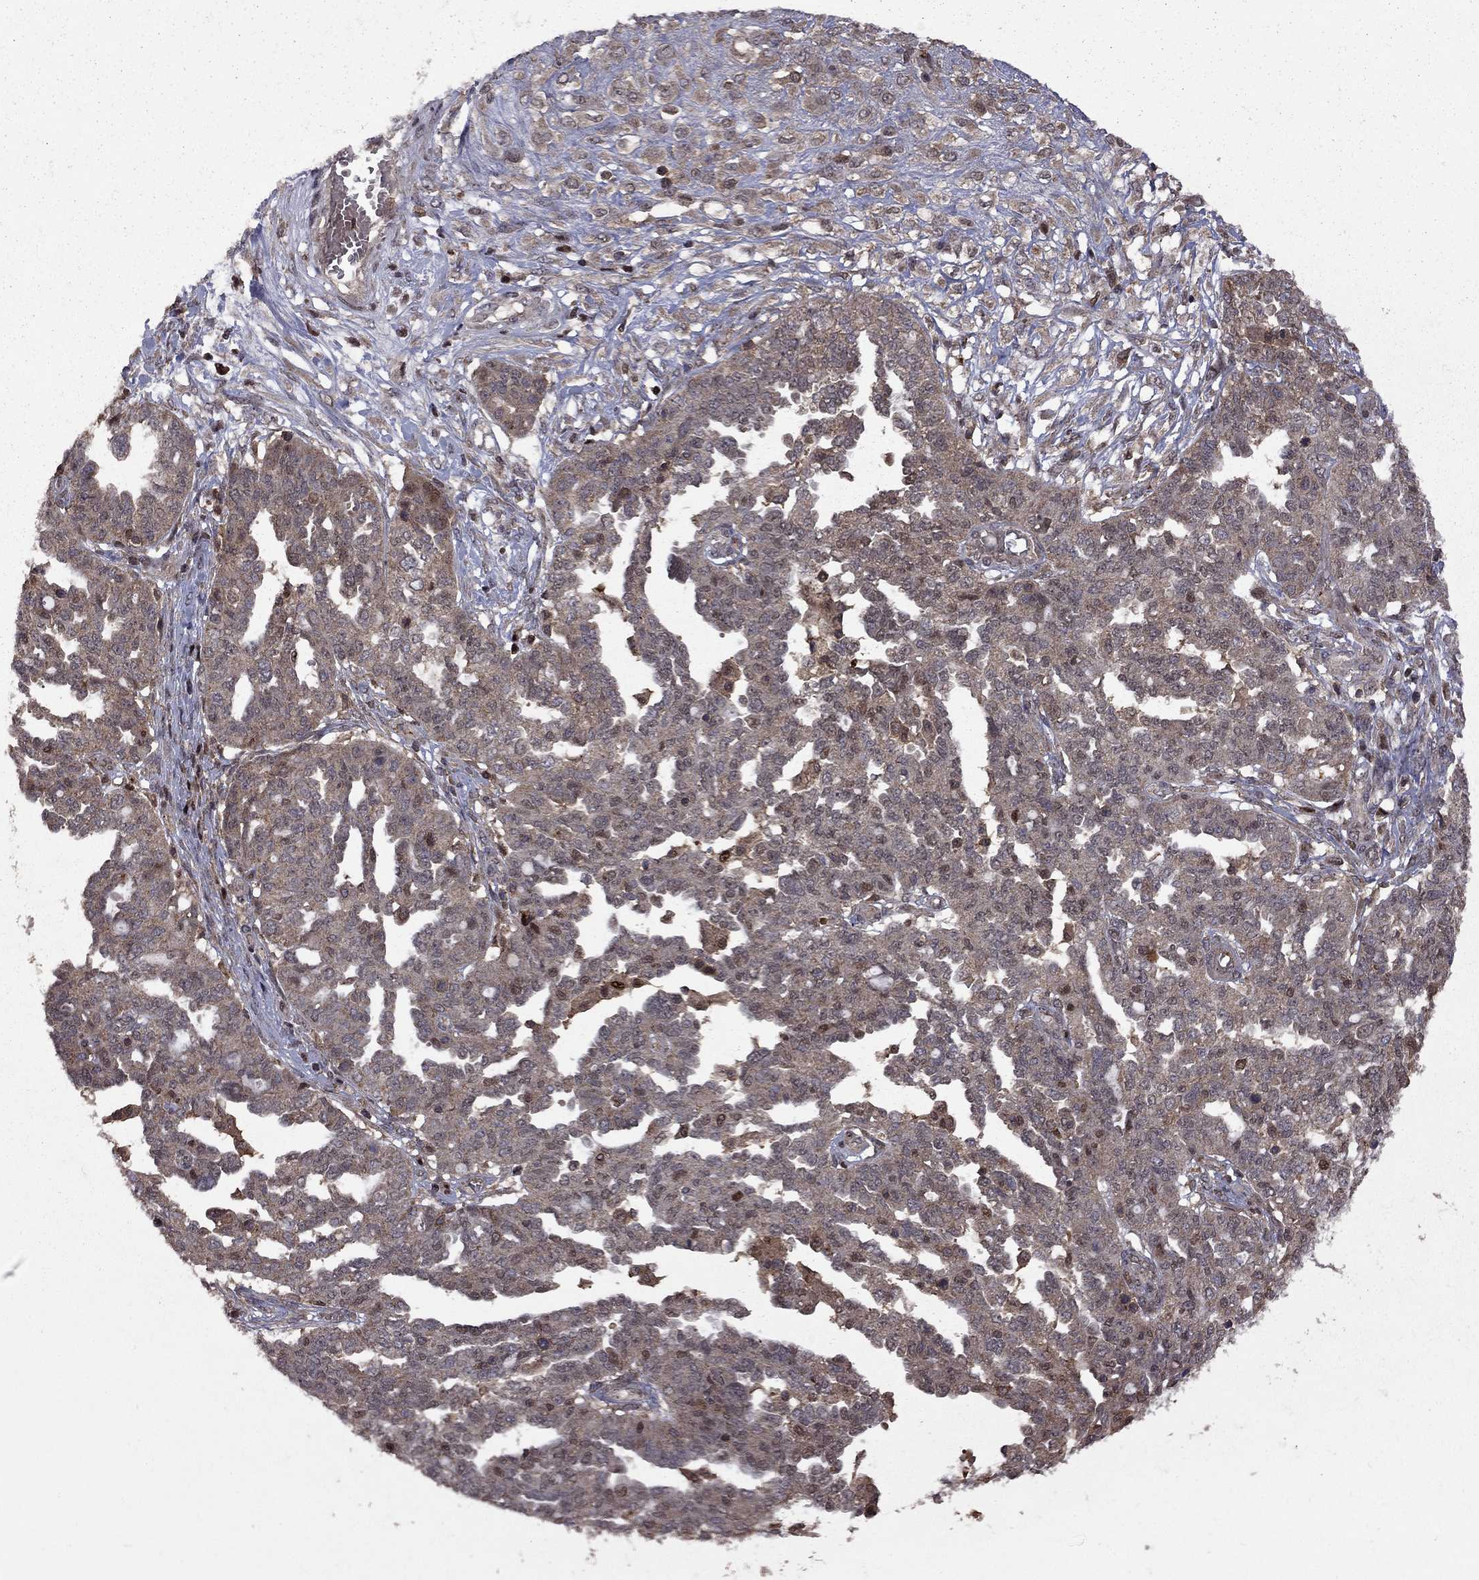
{"staining": {"intensity": "weak", "quantity": ">75%", "location": "cytoplasmic/membranous"}, "tissue": "ovarian cancer", "cell_type": "Tumor cells", "image_type": "cancer", "snomed": [{"axis": "morphology", "description": "Cystadenocarcinoma, serous, NOS"}, {"axis": "topography", "description": "Ovary"}], "caption": "Immunohistochemical staining of human serous cystadenocarcinoma (ovarian) displays weak cytoplasmic/membranous protein expression in about >75% of tumor cells.", "gene": "IPP", "patient": {"sex": "female", "age": 67}}